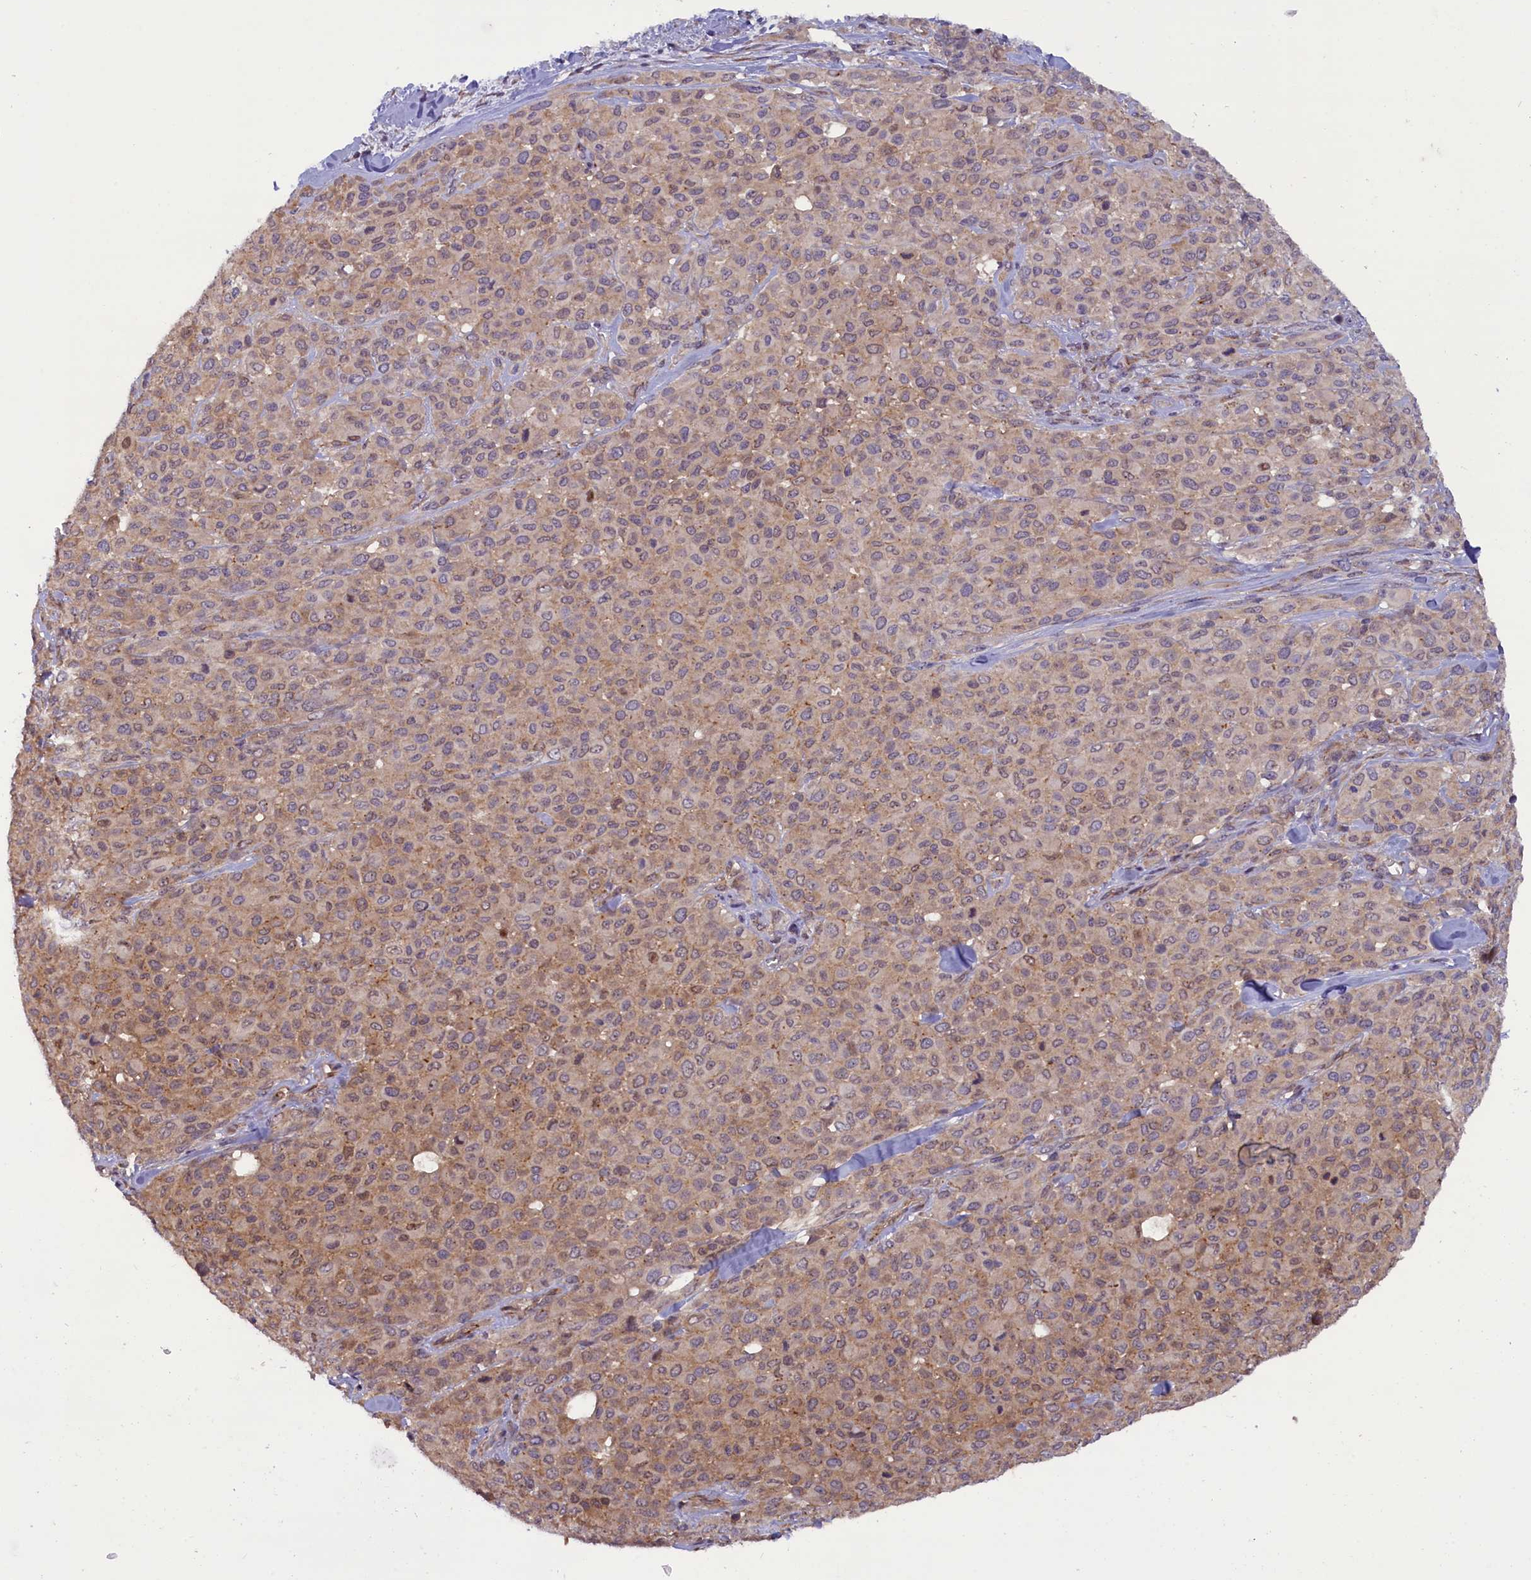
{"staining": {"intensity": "moderate", "quantity": ">75%", "location": "cytoplasmic/membranous"}, "tissue": "melanoma", "cell_type": "Tumor cells", "image_type": "cancer", "snomed": [{"axis": "morphology", "description": "Malignant melanoma, Metastatic site"}, {"axis": "topography", "description": "Skin"}], "caption": "This is an image of immunohistochemistry (IHC) staining of melanoma, which shows moderate staining in the cytoplasmic/membranous of tumor cells.", "gene": "CCDC9B", "patient": {"sex": "female", "age": 81}}